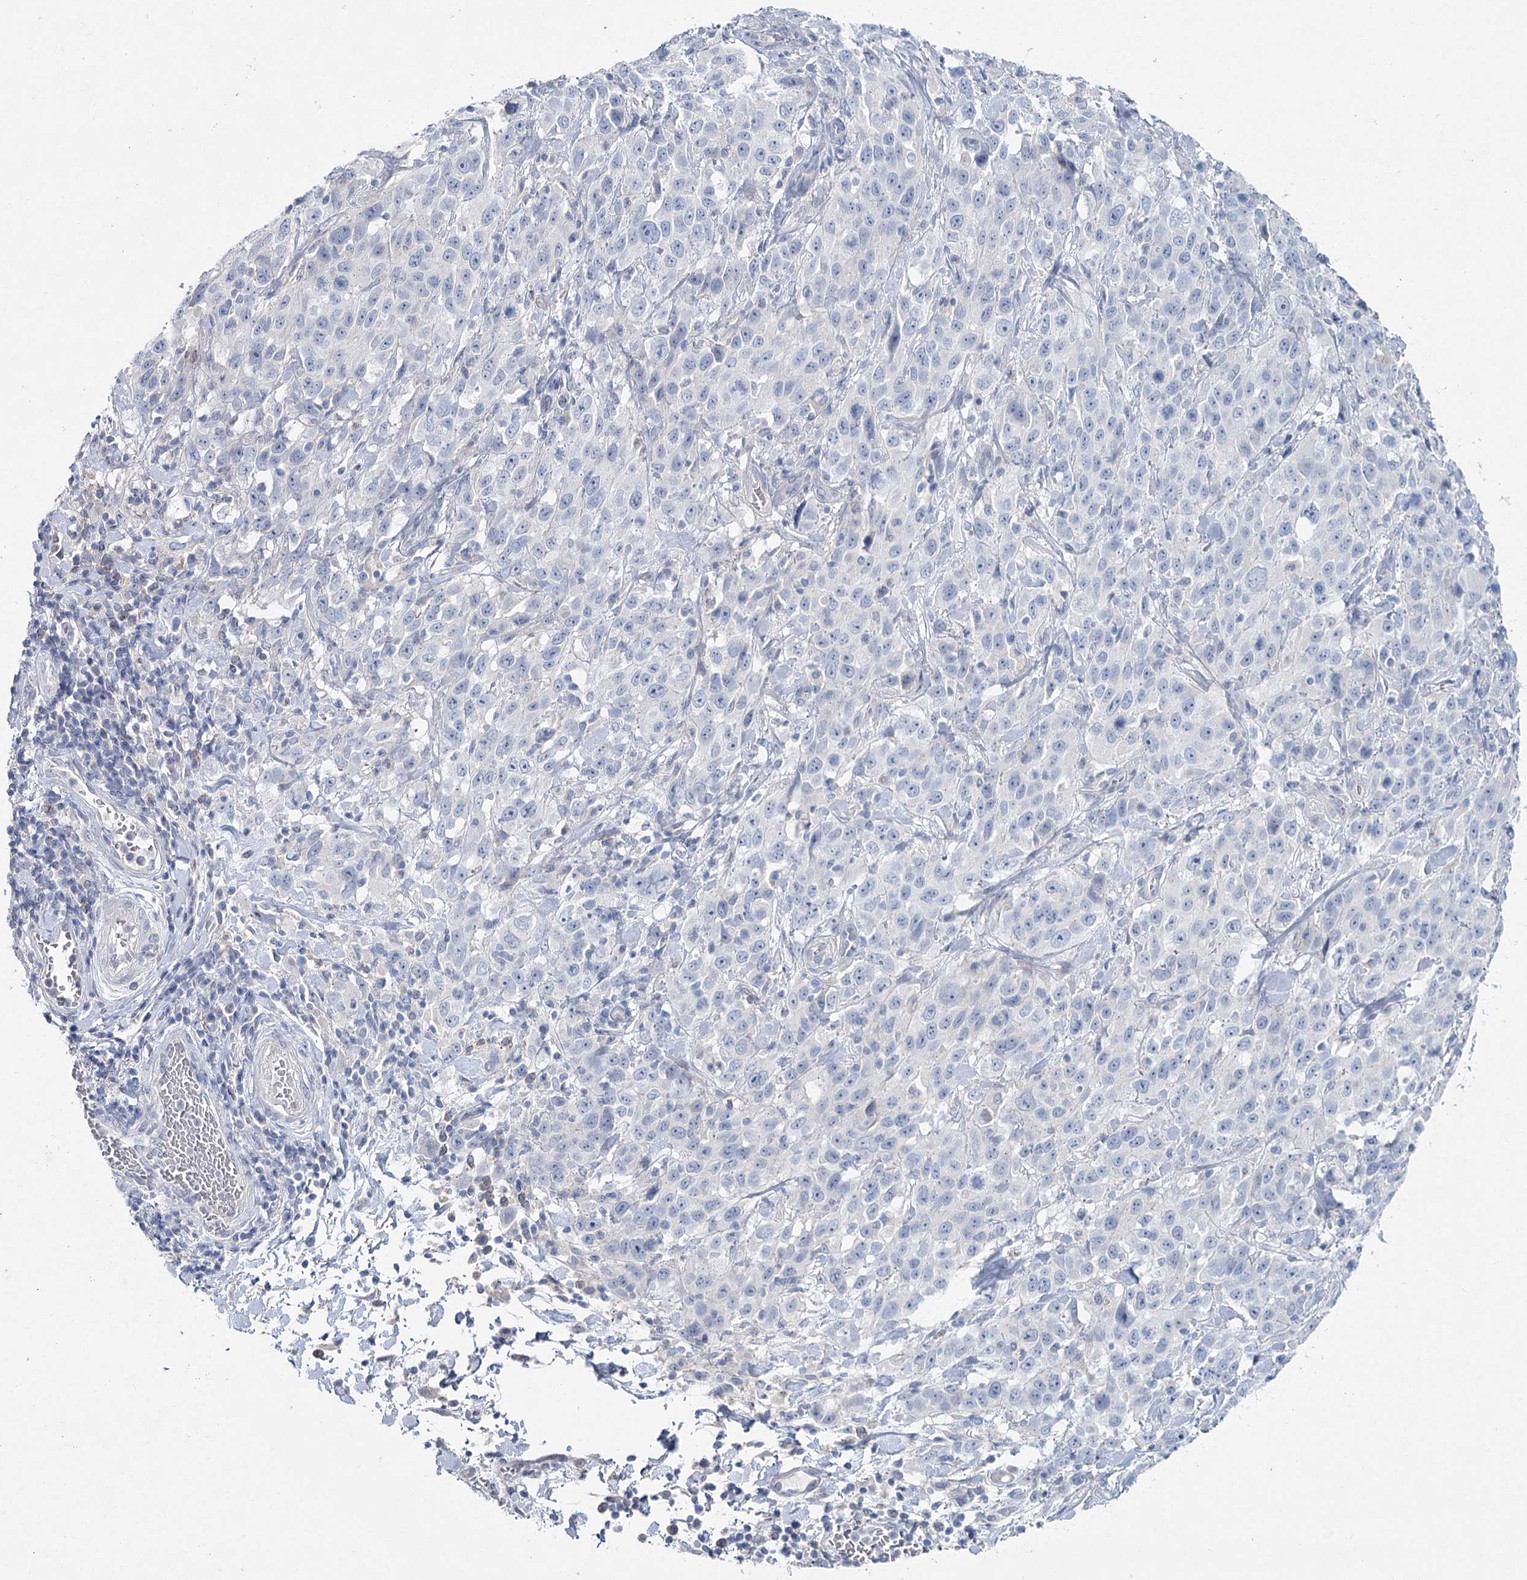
{"staining": {"intensity": "negative", "quantity": "none", "location": "none"}, "tissue": "stomach cancer", "cell_type": "Tumor cells", "image_type": "cancer", "snomed": [{"axis": "morphology", "description": "Normal tissue, NOS"}, {"axis": "morphology", "description": "Adenocarcinoma, NOS"}, {"axis": "topography", "description": "Lymph node"}, {"axis": "topography", "description": "Stomach"}], "caption": "There is no significant expression in tumor cells of stomach cancer. Brightfield microscopy of IHC stained with DAB (brown) and hematoxylin (blue), captured at high magnification.", "gene": "MAP3K13", "patient": {"sex": "male", "age": 48}}